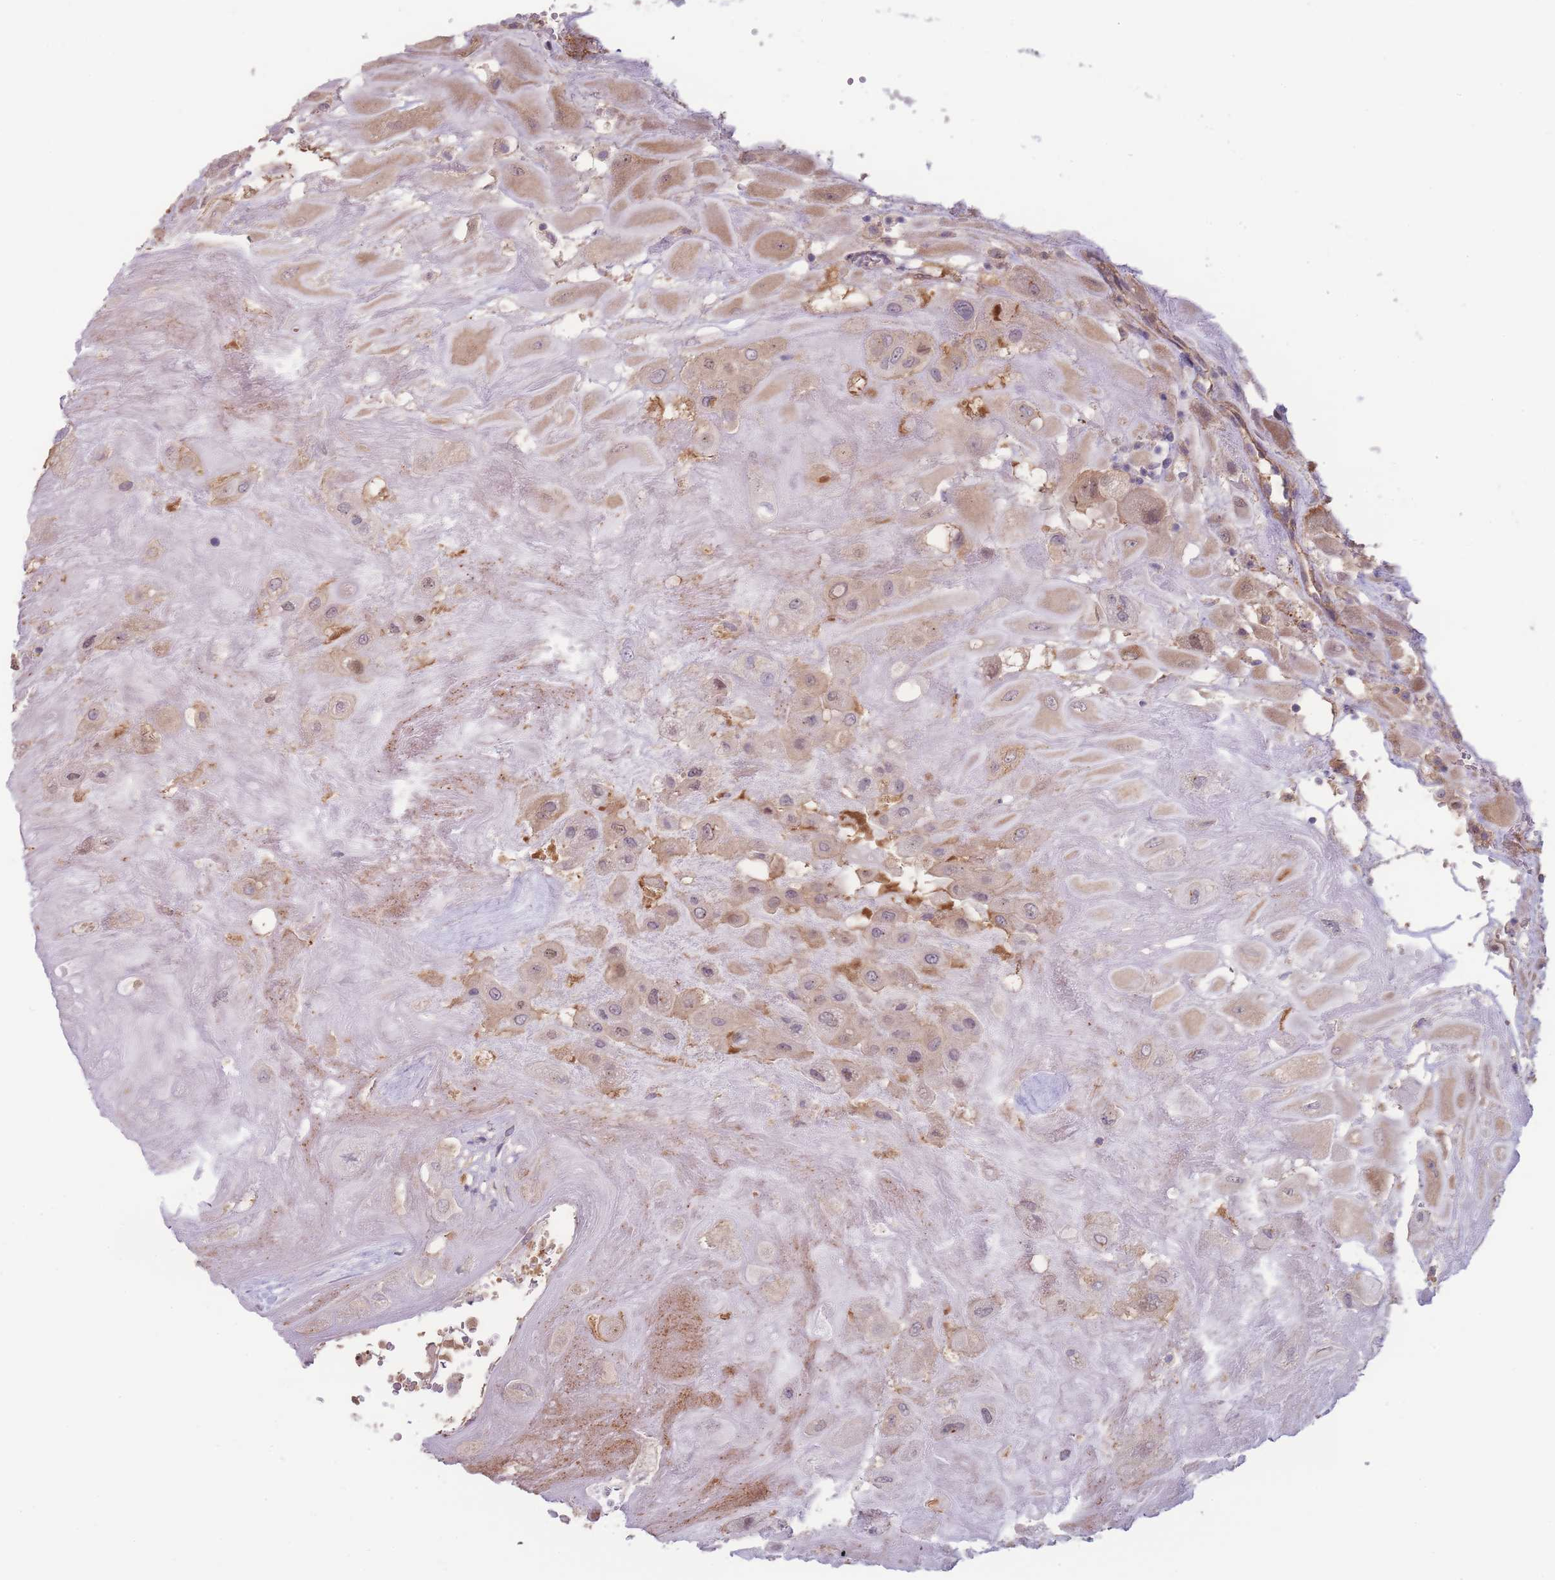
{"staining": {"intensity": "moderate", "quantity": "<25%", "location": "cytoplasmic/membranous"}, "tissue": "placenta", "cell_type": "Decidual cells", "image_type": "normal", "snomed": [{"axis": "morphology", "description": "Normal tissue, NOS"}, {"axis": "topography", "description": "Placenta"}], "caption": "The immunohistochemical stain shows moderate cytoplasmic/membranous positivity in decidual cells of benign placenta. The staining is performed using DAB (3,3'-diaminobenzidine) brown chromogen to label protein expression. The nuclei are counter-stained blue using hematoxylin.", "gene": "STEAP3", "patient": {"sex": "female", "age": 32}}